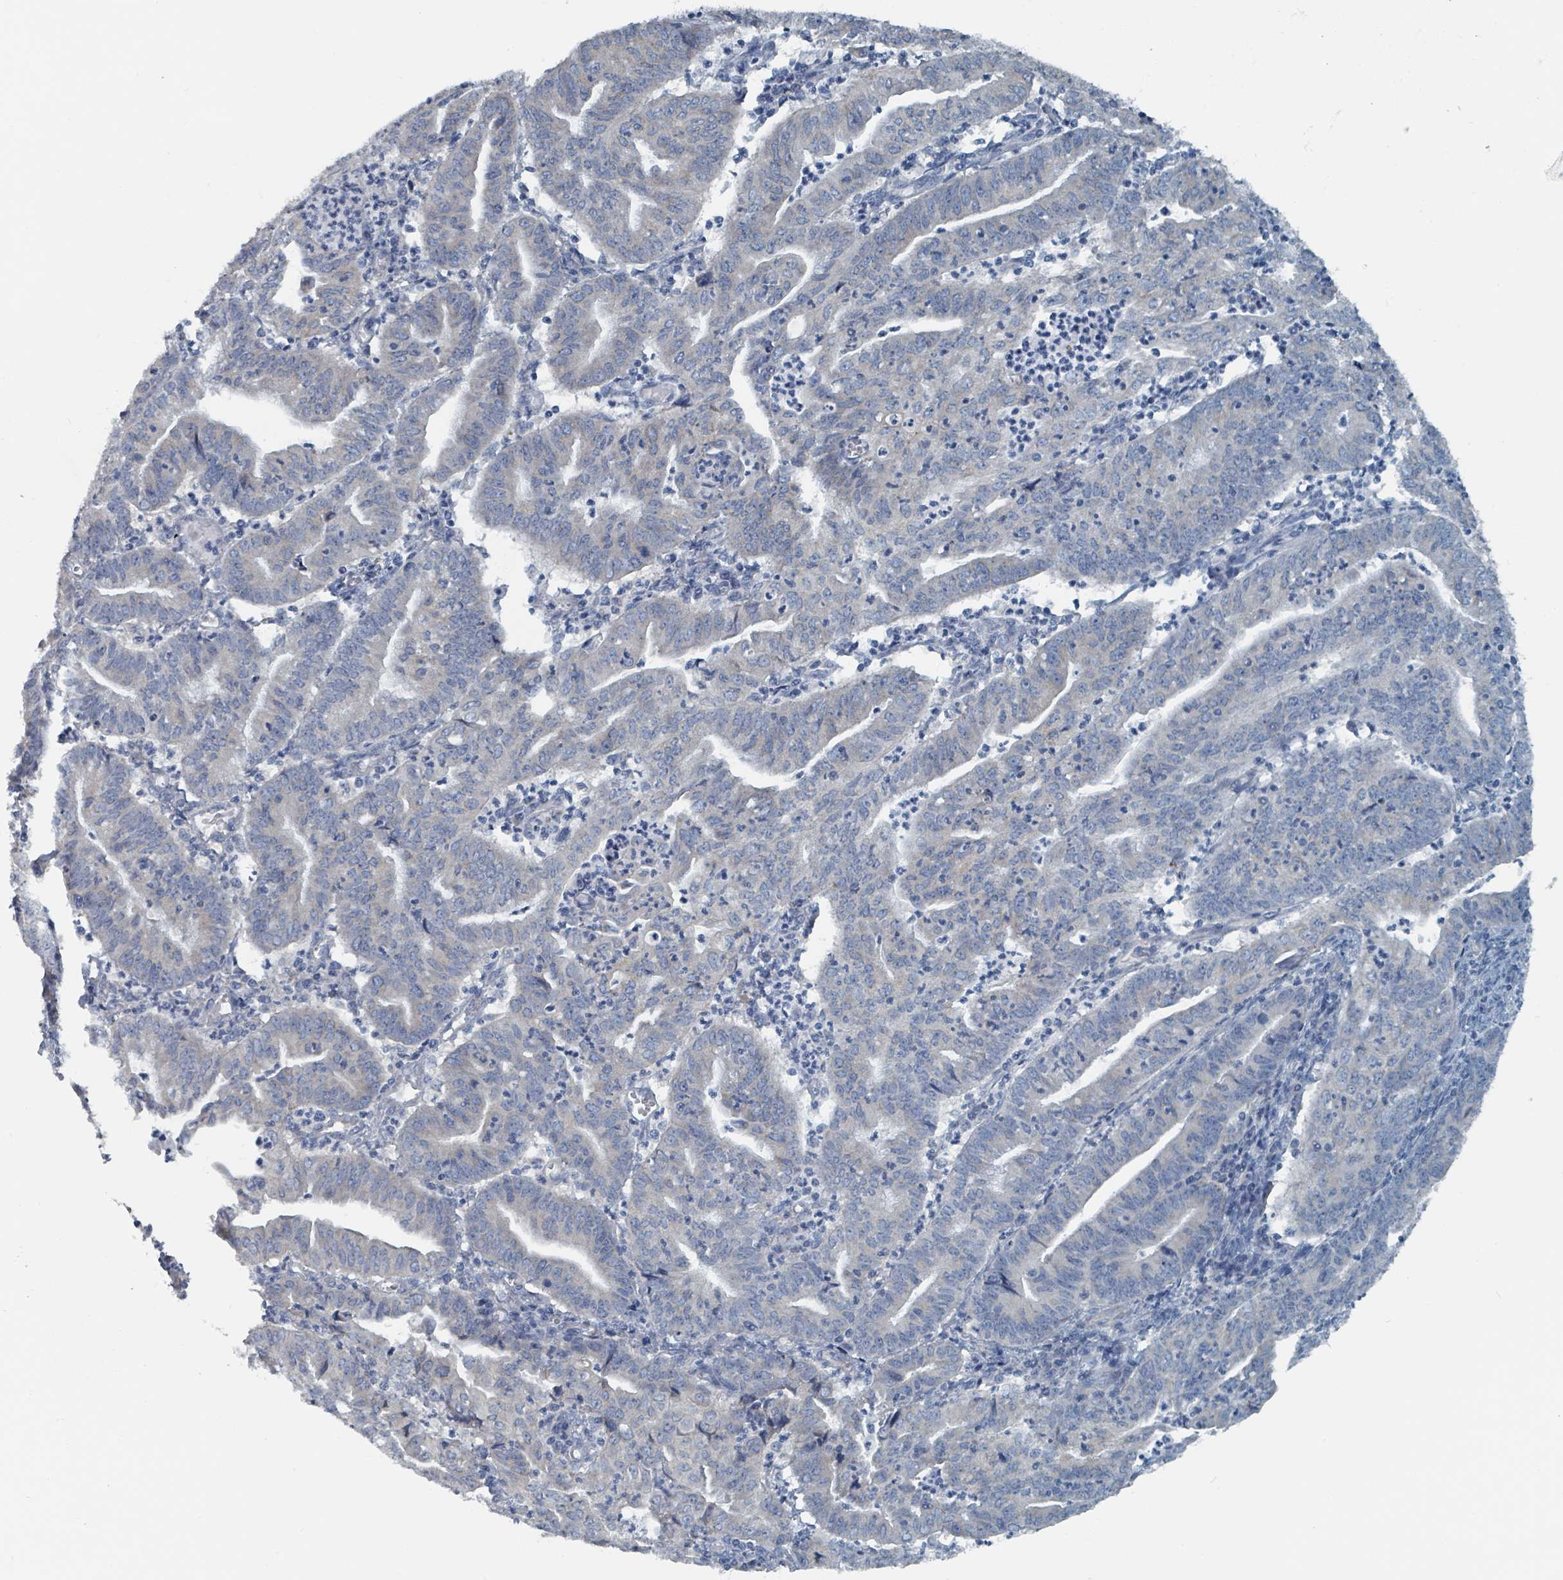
{"staining": {"intensity": "negative", "quantity": "none", "location": "none"}, "tissue": "endometrial cancer", "cell_type": "Tumor cells", "image_type": "cancer", "snomed": [{"axis": "morphology", "description": "Adenocarcinoma, NOS"}, {"axis": "topography", "description": "Endometrium"}], "caption": "Endometrial adenocarcinoma stained for a protein using IHC shows no staining tumor cells.", "gene": "RASA4", "patient": {"sex": "female", "age": 60}}